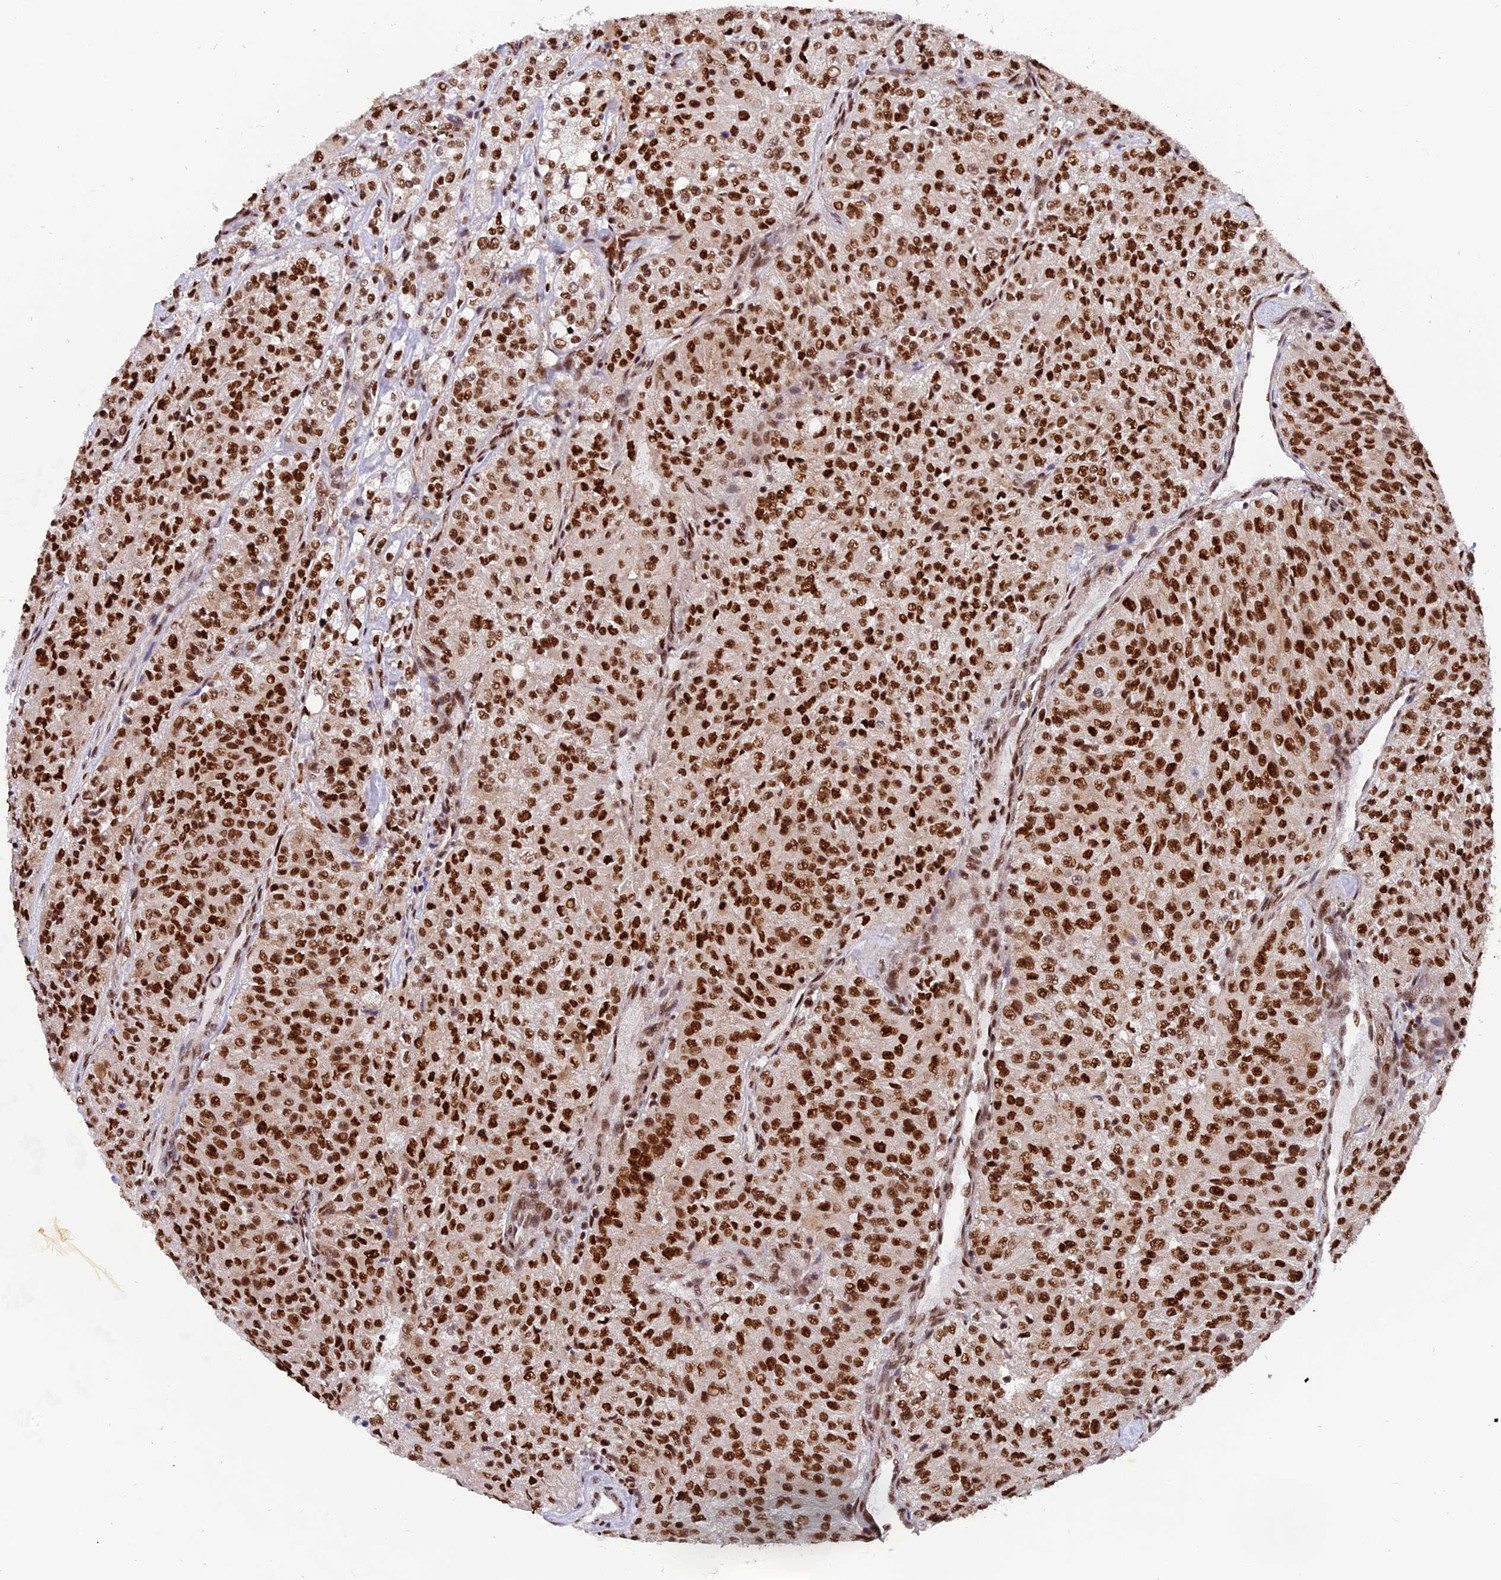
{"staining": {"intensity": "strong", "quantity": ">75%", "location": "nuclear"}, "tissue": "renal cancer", "cell_type": "Tumor cells", "image_type": "cancer", "snomed": [{"axis": "morphology", "description": "Adenocarcinoma, NOS"}, {"axis": "topography", "description": "Kidney"}], "caption": "Renal cancer tissue displays strong nuclear expression in approximately >75% of tumor cells", "gene": "RAMAC", "patient": {"sex": "female", "age": 63}}